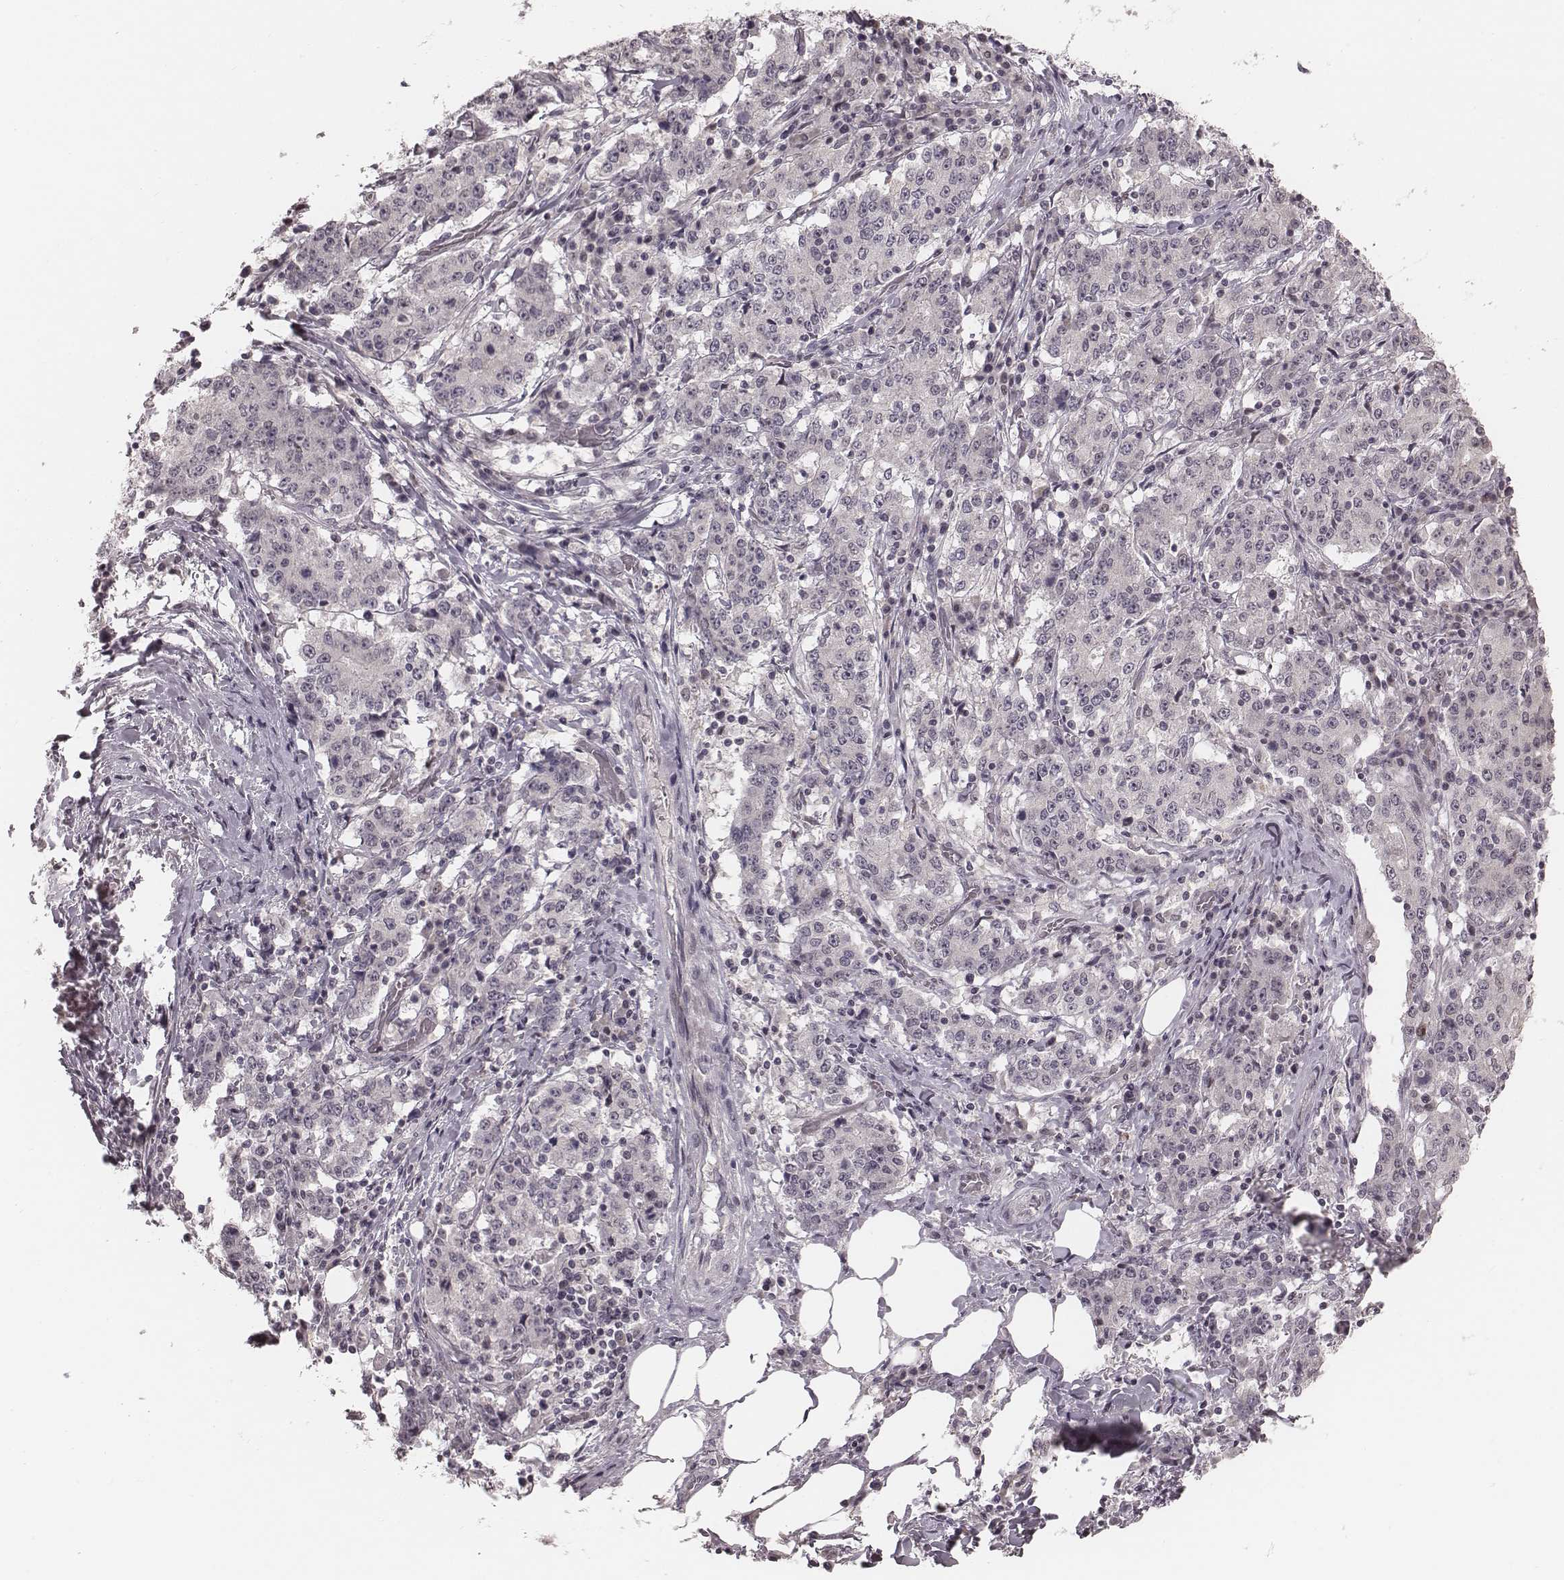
{"staining": {"intensity": "negative", "quantity": "none", "location": "none"}, "tissue": "stomach cancer", "cell_type": "Tumor cells", "image_type": "cancer", "snomed": [{"axis": "morphology", "description": "Adenocarcinoma, NOS"}, {"axis": "topography", "description": "Stomach"}], "caption": "A photomicrograph of stomach adenocarcinoma stained for a protein reveals no brown staining in tumor cells. Brightfield microscopy of IHC stained with DAB (brown) and hematoxylin (blue), captured at high magnification.", "gene": "IQCG", "patient": {"sex": "male", "age": 59}}